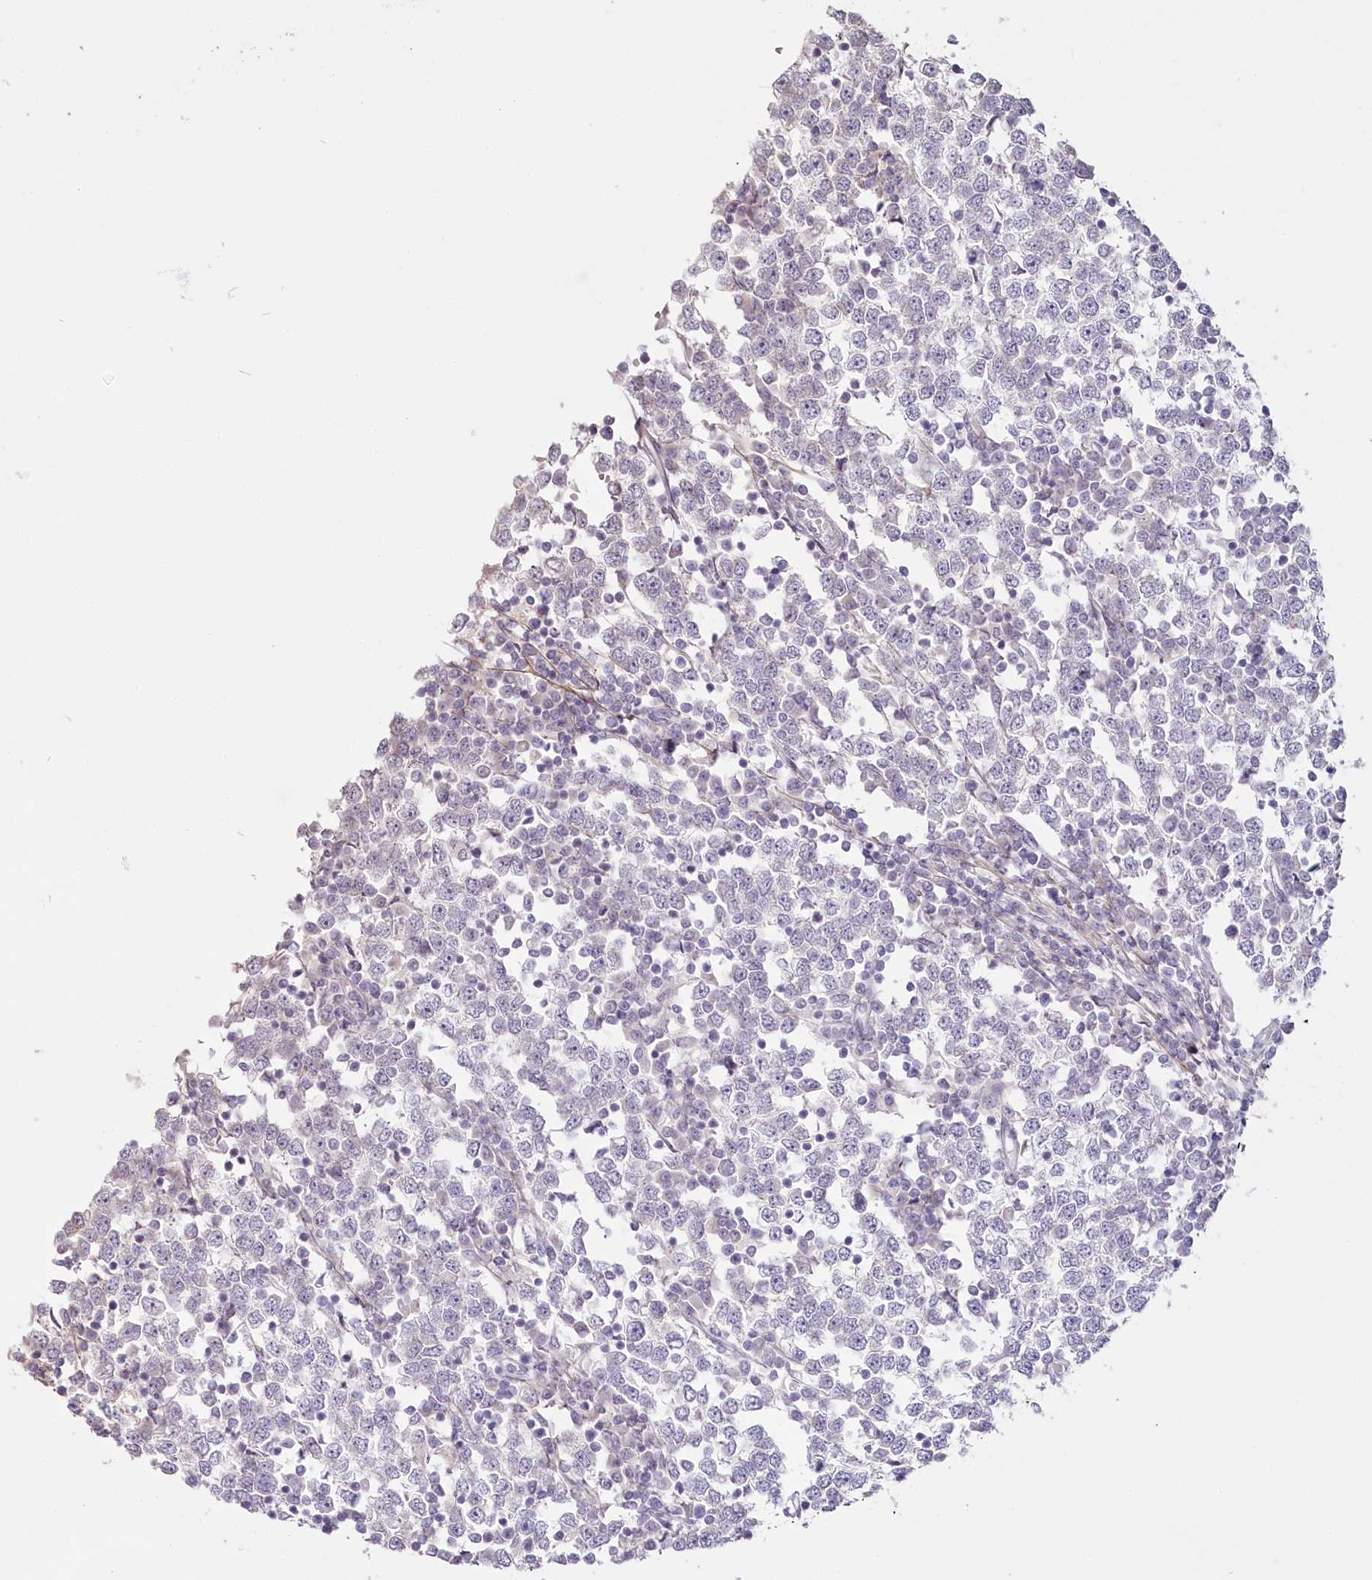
{"staining": {"intensity": "negative", "quantity": "none", "location": "none"}, "tissue": "testis cancer", "cell_type": "Tumor cells", "image_type": "cancer", "snomed": [{"axis": "morphology", "description": "Seminoma, NOS"}, {"axis": "topography", "description": "Testis"}], "caption": "This is an immunohistochemistry (IHC) image of seminoma (testis). There is no staining in tumor cells.", "gene": "USP11", "patient": {"sex": "male", "age": 65}}